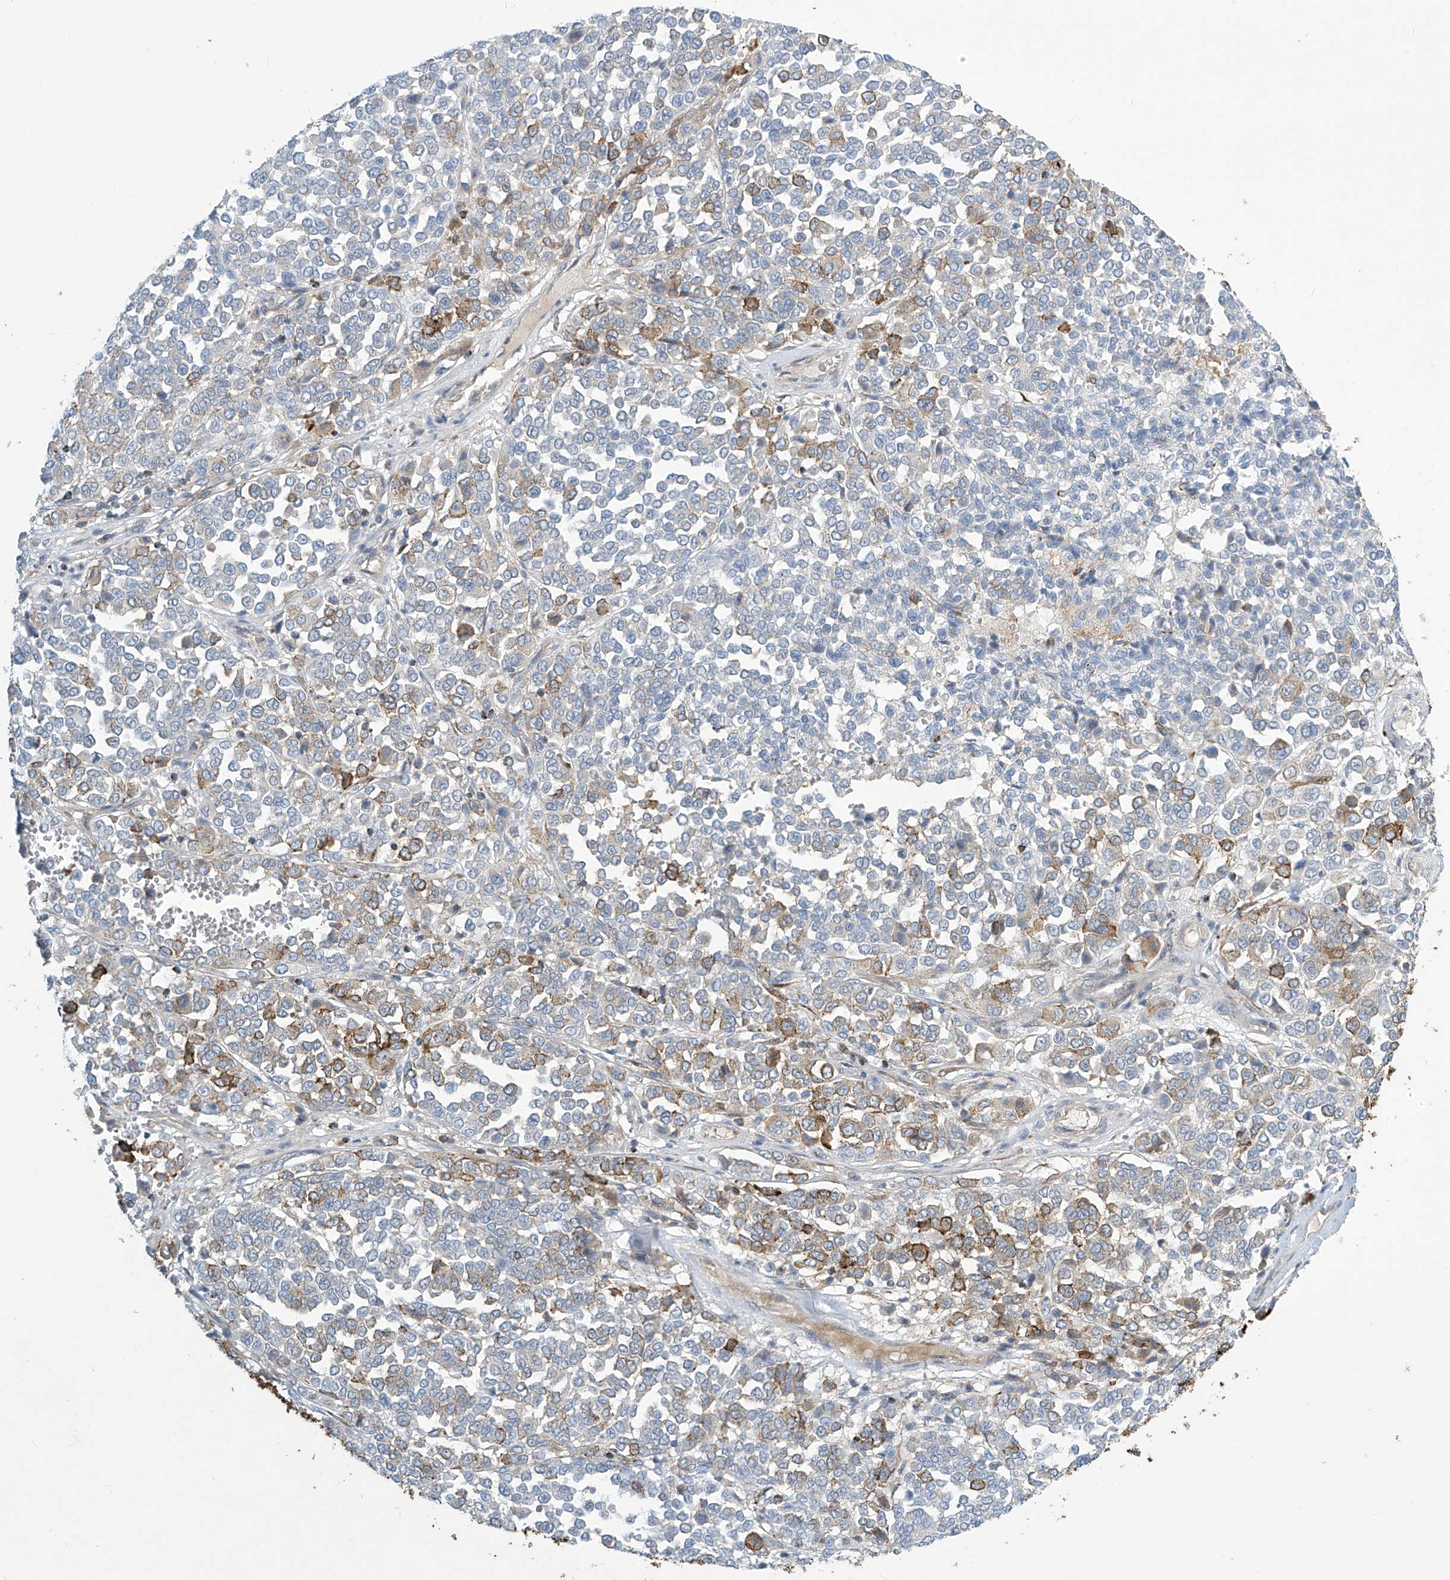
{"staining": {"intensity": "moderate", "quantity": "<25%", "location": "cytoplasmic/membranous"}, "tissue": "melanoma", "cell_type": "Tumor cells", "image_type": "cancer", "snomed": [{"axis": "morphology", "description": "Malignant melanoma, Metastatic site"}, {"axis": "topography", "description": "Pancreas"}], "caption": "Moderate cytoplasmic/membranous protein positivity is seen in about <25% of tumor cells in melanoma.", "gene": "IBA57", "patient": {"sex": "female", "age": 30}}